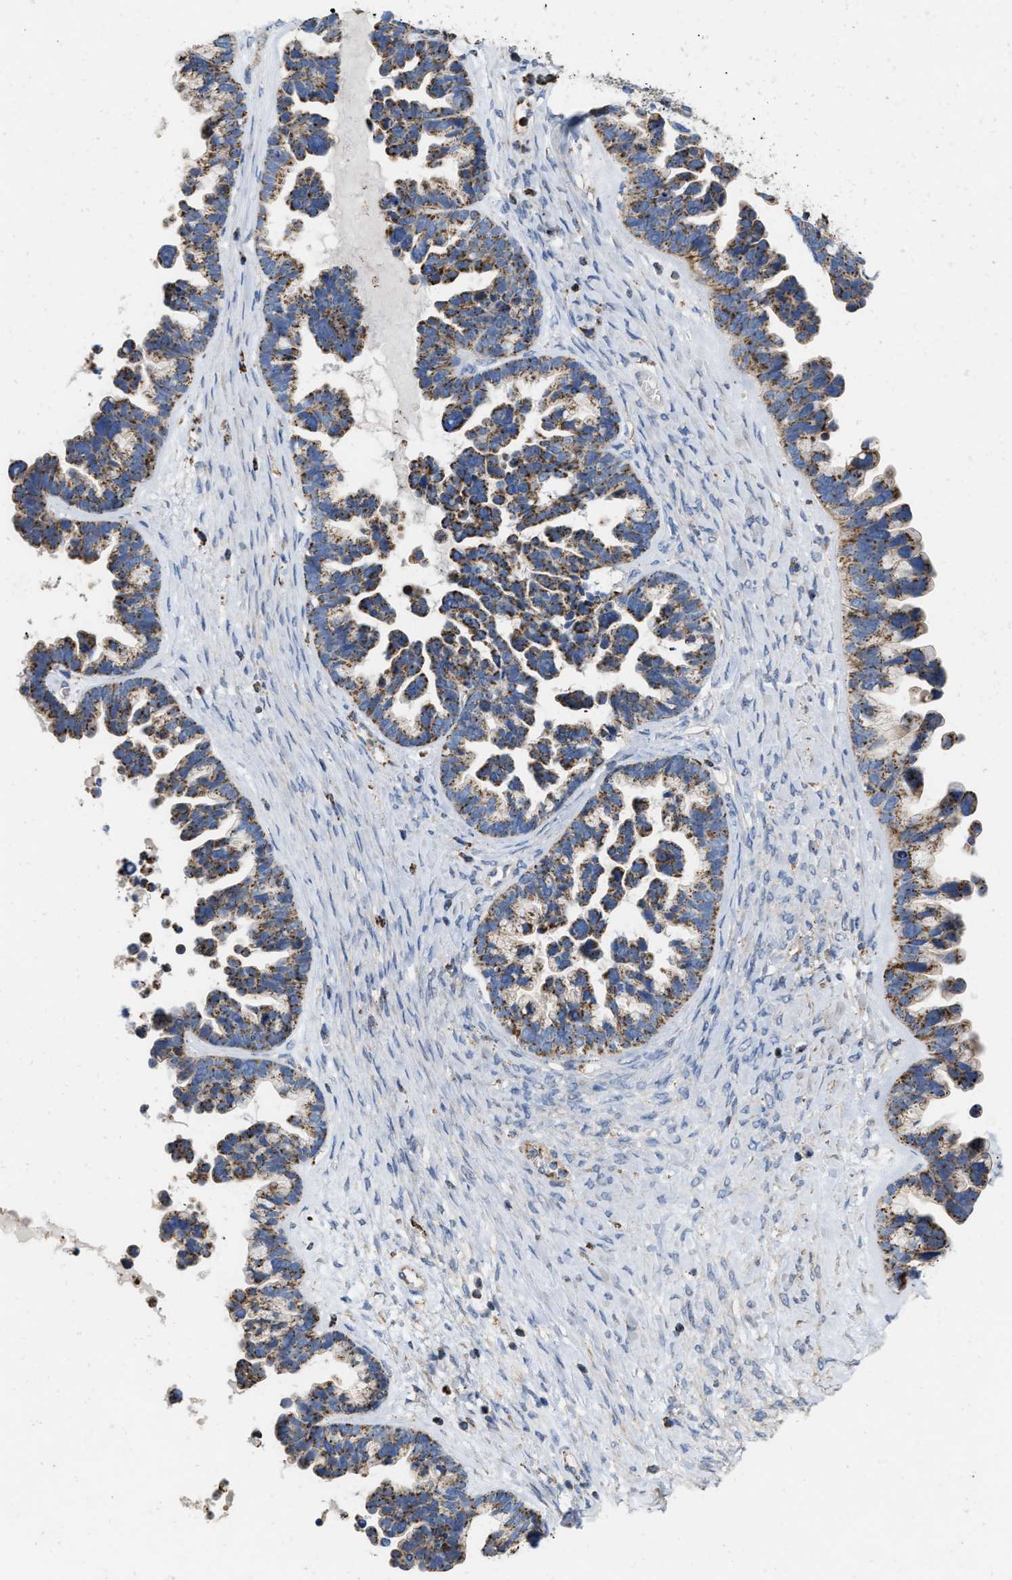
{"staining": {"intensity": "strong", "quantity": ">75%", "location": "cytoplasmic/membranous"}, "tissue": "ovarian cancer", "cell_type": "Tumor cells", "image_type": "cancer", "snomed": [{"axis": "morphology", "description": "Cystadenocarcinoma, serous, NOS"}, {"axis": "topography", "description": "Ovary"}], "caption": "IHC of human serous cystadenocarcinoma (ovarian) shows high levels of strong cytoplasmic/membranous staining in about >75% of tumor cells.", "gene": "GRB10", "patient": {"sex": "female", "age": 56}}